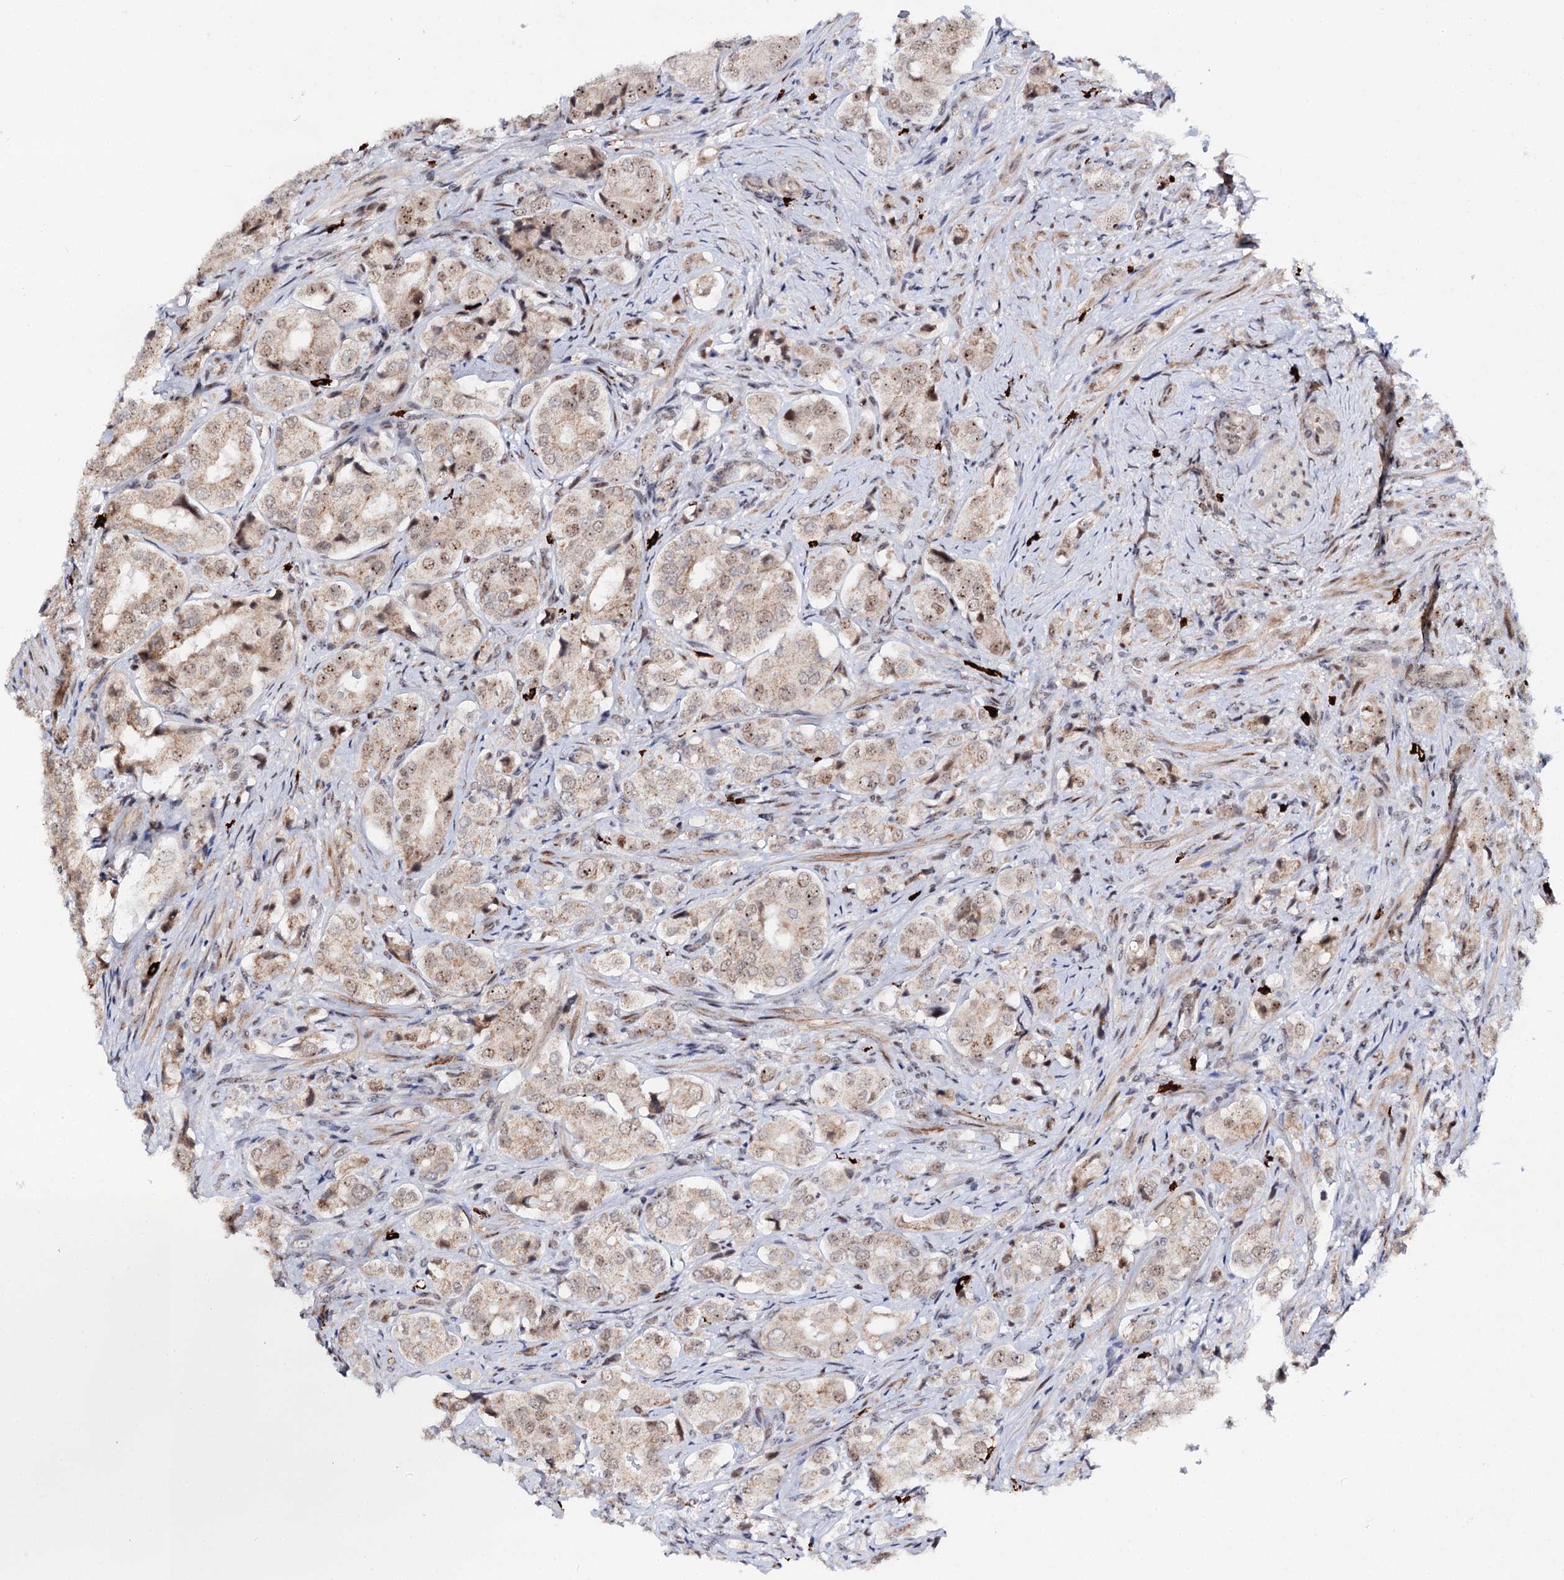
{"staining": {"intensity": "weak", "quantity": ">75%", "location": "cytoplasmic/membranous,nuclear"}, "tissue": "prostate cancer", "cell_type": "Tumor cells", "image_type": "cancer", "snomed": [{"axis": "morphology", "description": "Adenocarcinoma, High grade"}, {"axis": "topography", "description": "Prostate"}], "caption": "Prostate adenocarcinoma (high-grade) tissue displays weak cytoplasmic/membranous and nuclear positivity in approximately >75% of tumor cells, visualized by immunohistochemistry. (Brightfield microscopy of DAB IHC at high magnification).", "gene": "BUD13", "patient": {"sex": "male", "age": 65}}